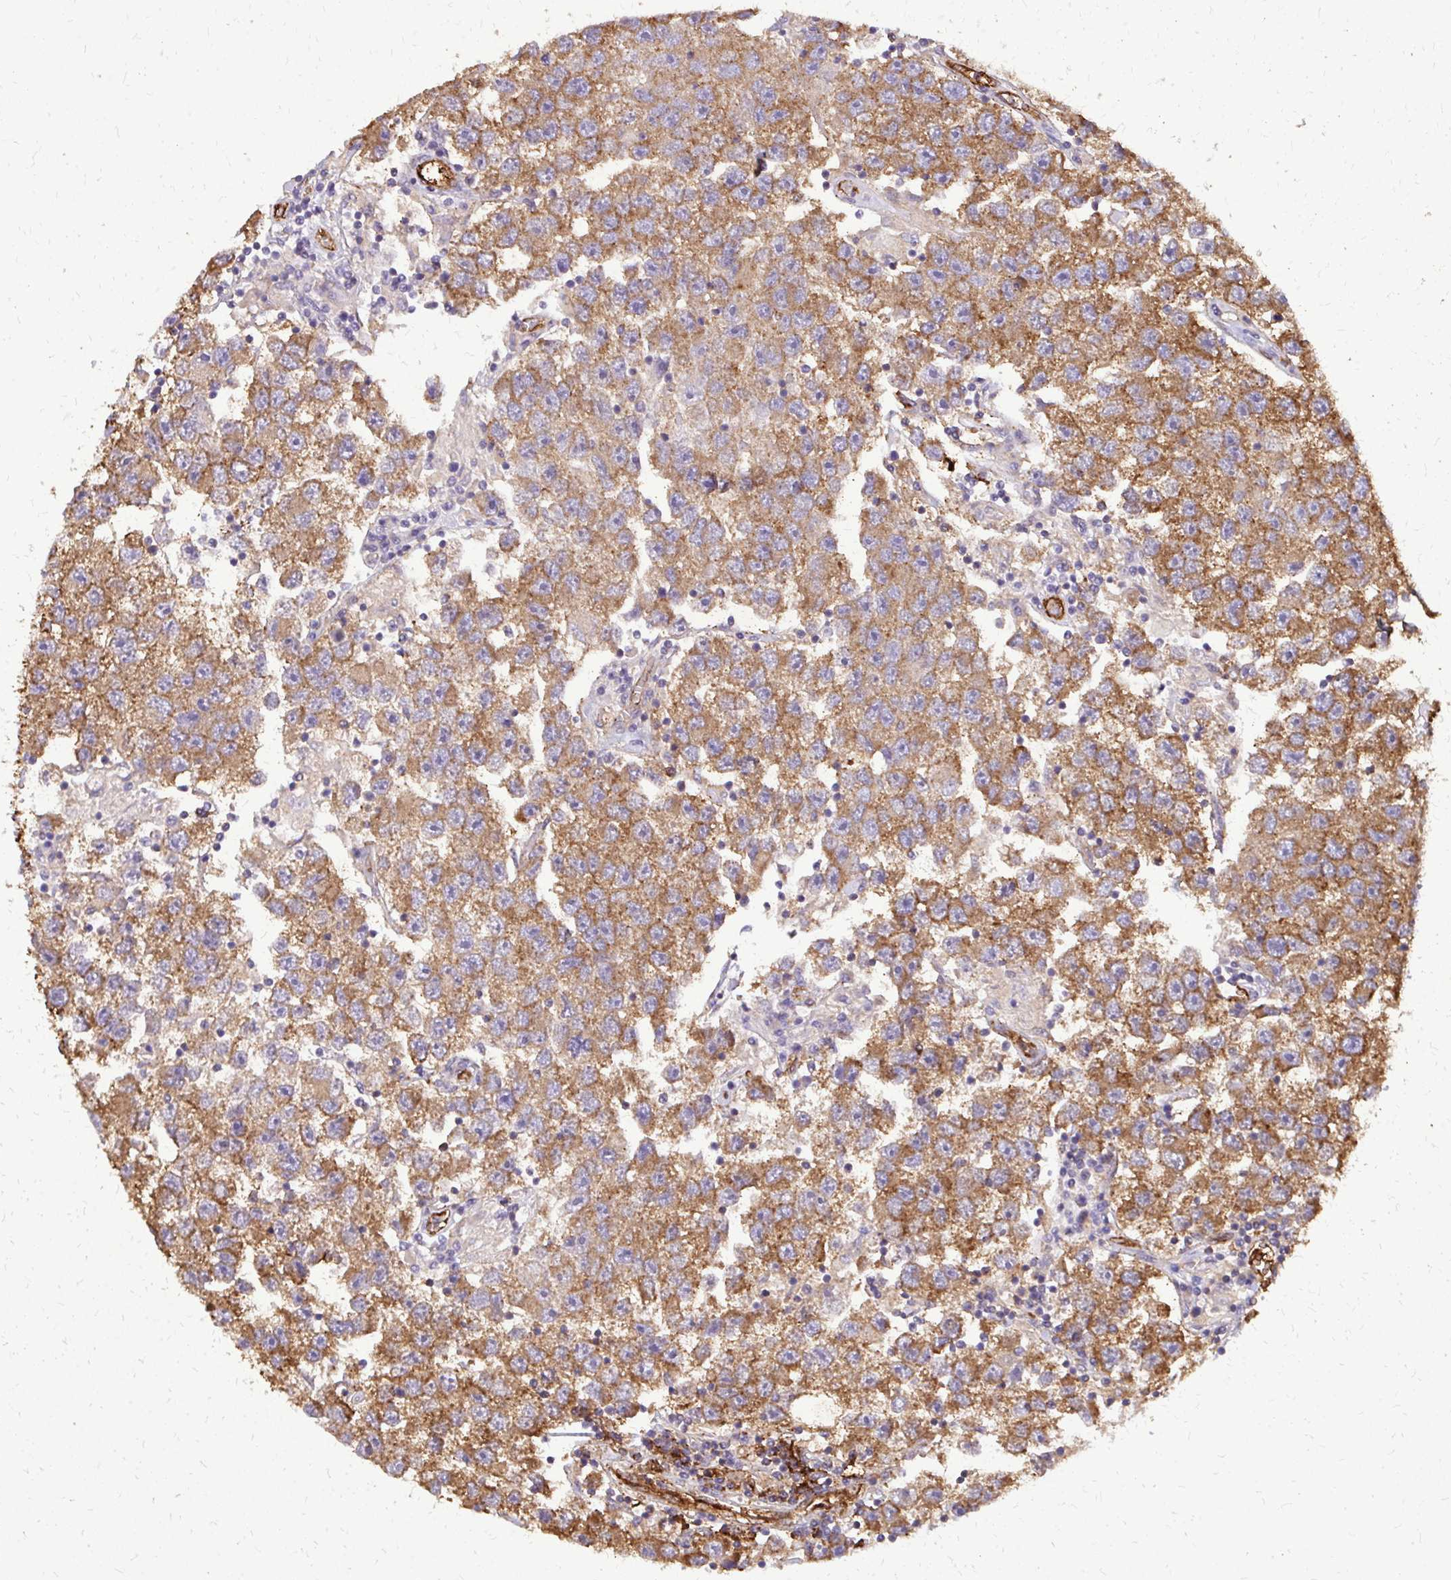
{"staining": {"intensity": "moderate", "quantity": ">75%", "location": "cytoplasmic/membranous"}, "tissue": "testis cancer", "cell_type": "Tumor cells", "image_type": "cancer", "snomed": [{"axis": "morphology", "description": "Seminoma, NOS"}, {"axis": "topography", "description": "Testis"}], "caption": "Brown immunohistochemical staining in testis seminoma shows moderate cytoplasmic/membranous expression in about >75% of tumor cells. (DAB (3,3'-diaminobenzidine) IHC with brightfield microscopy, high magnification).", "gene": "MARCKSL1", "patient": {"sex": "male", "age": 26}}